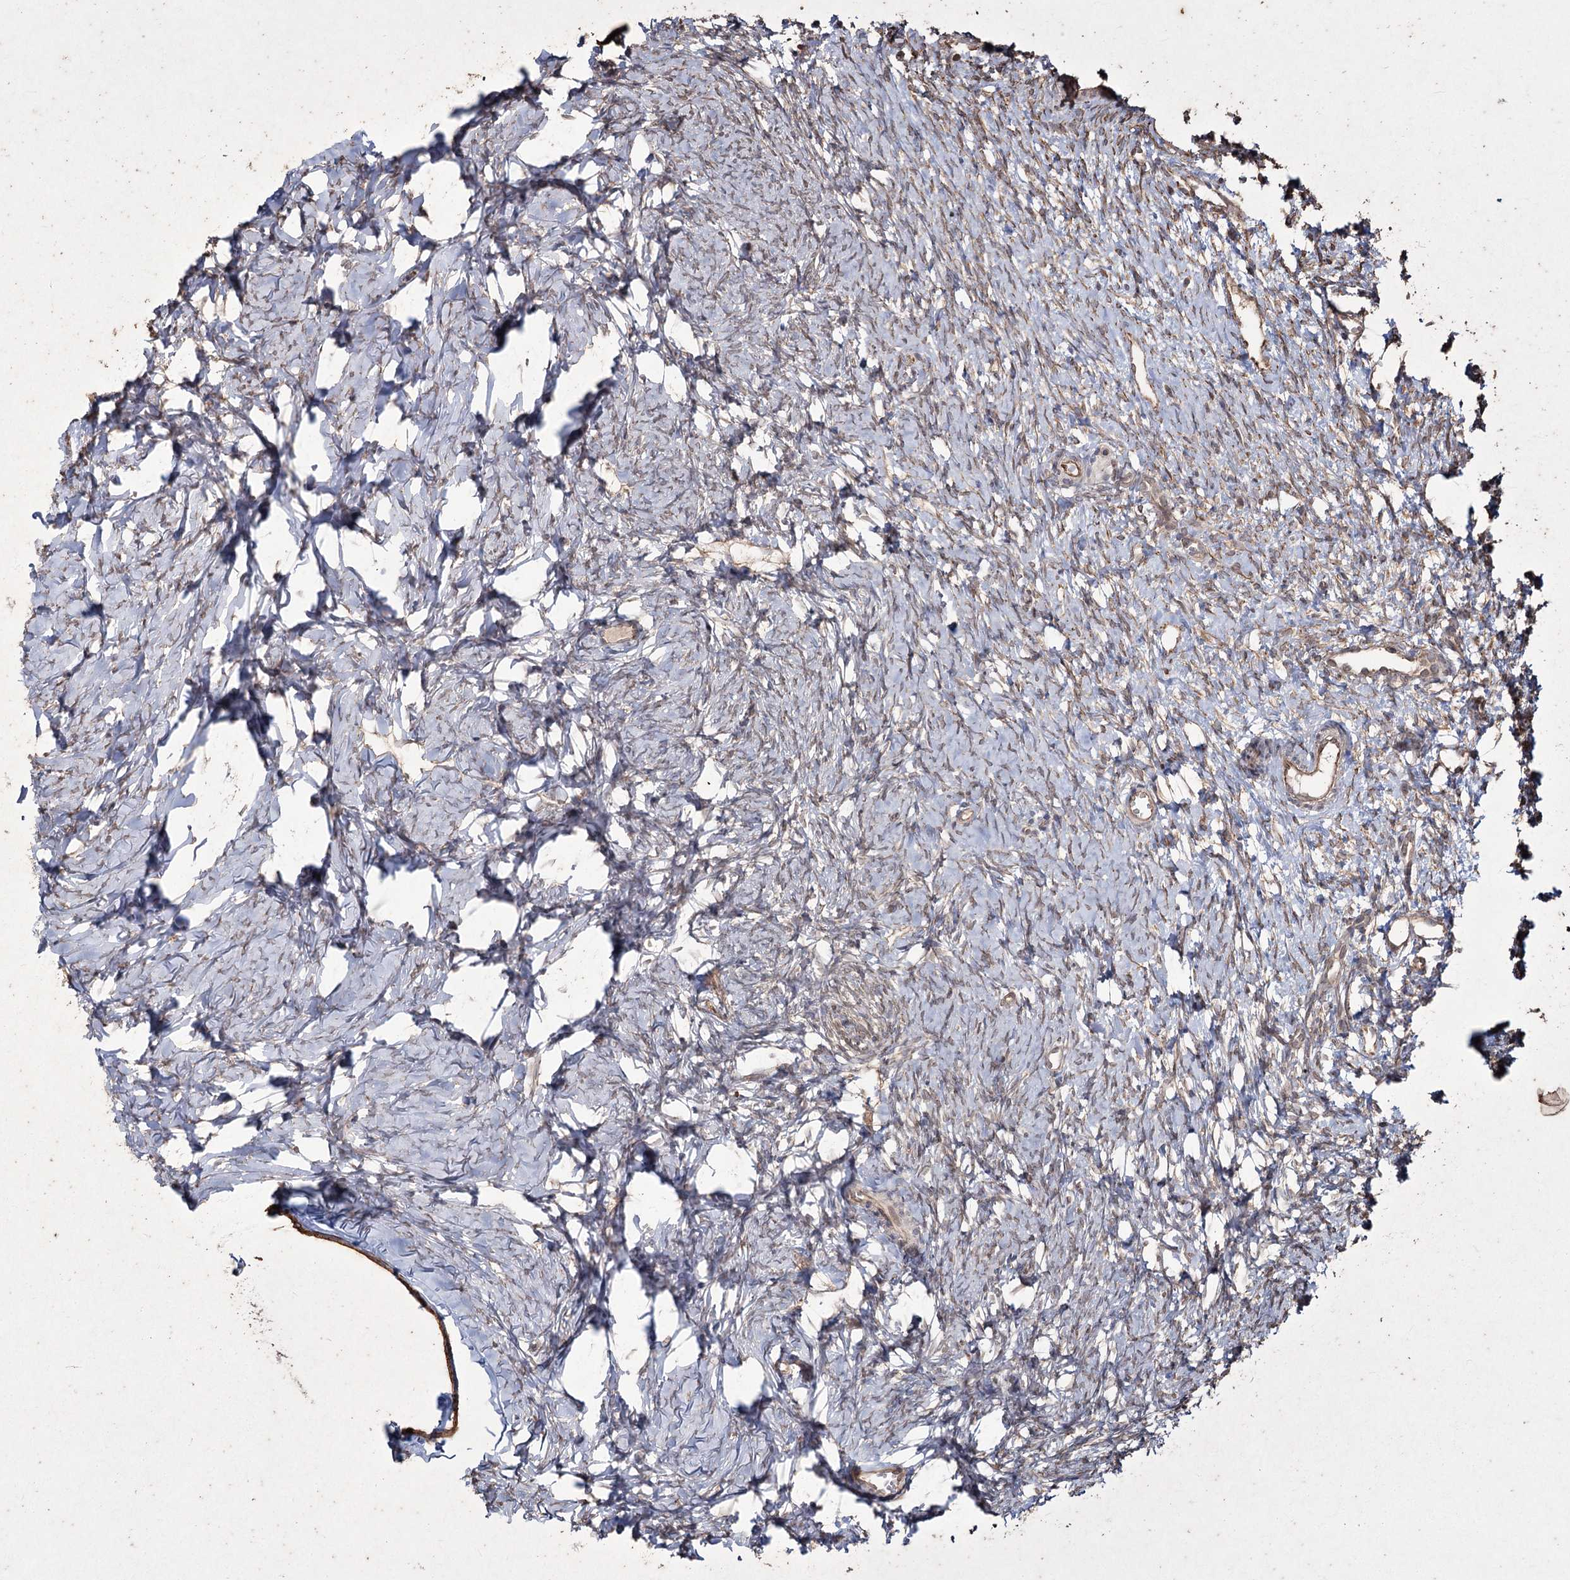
{"staining": {"intensity": "negative", "quantity": "none", "location": "none"}, "tissue": "ovary", "cell_type": "Ovarian stroma cells", "image_type": "normal", "snomed": [{"axis": "morphology", "description": "Normal tissue, NOS"}, {"axis": "topography", "description": "Ovary"}], "caption": "DAB (3,3'-diaminobenzidine) immunohistochemical staining of benign human ovary reveals no significant expression in ovarian stroma cells.", "gene": "PRC1", "patient": {"sex": "female", "age": 51}}